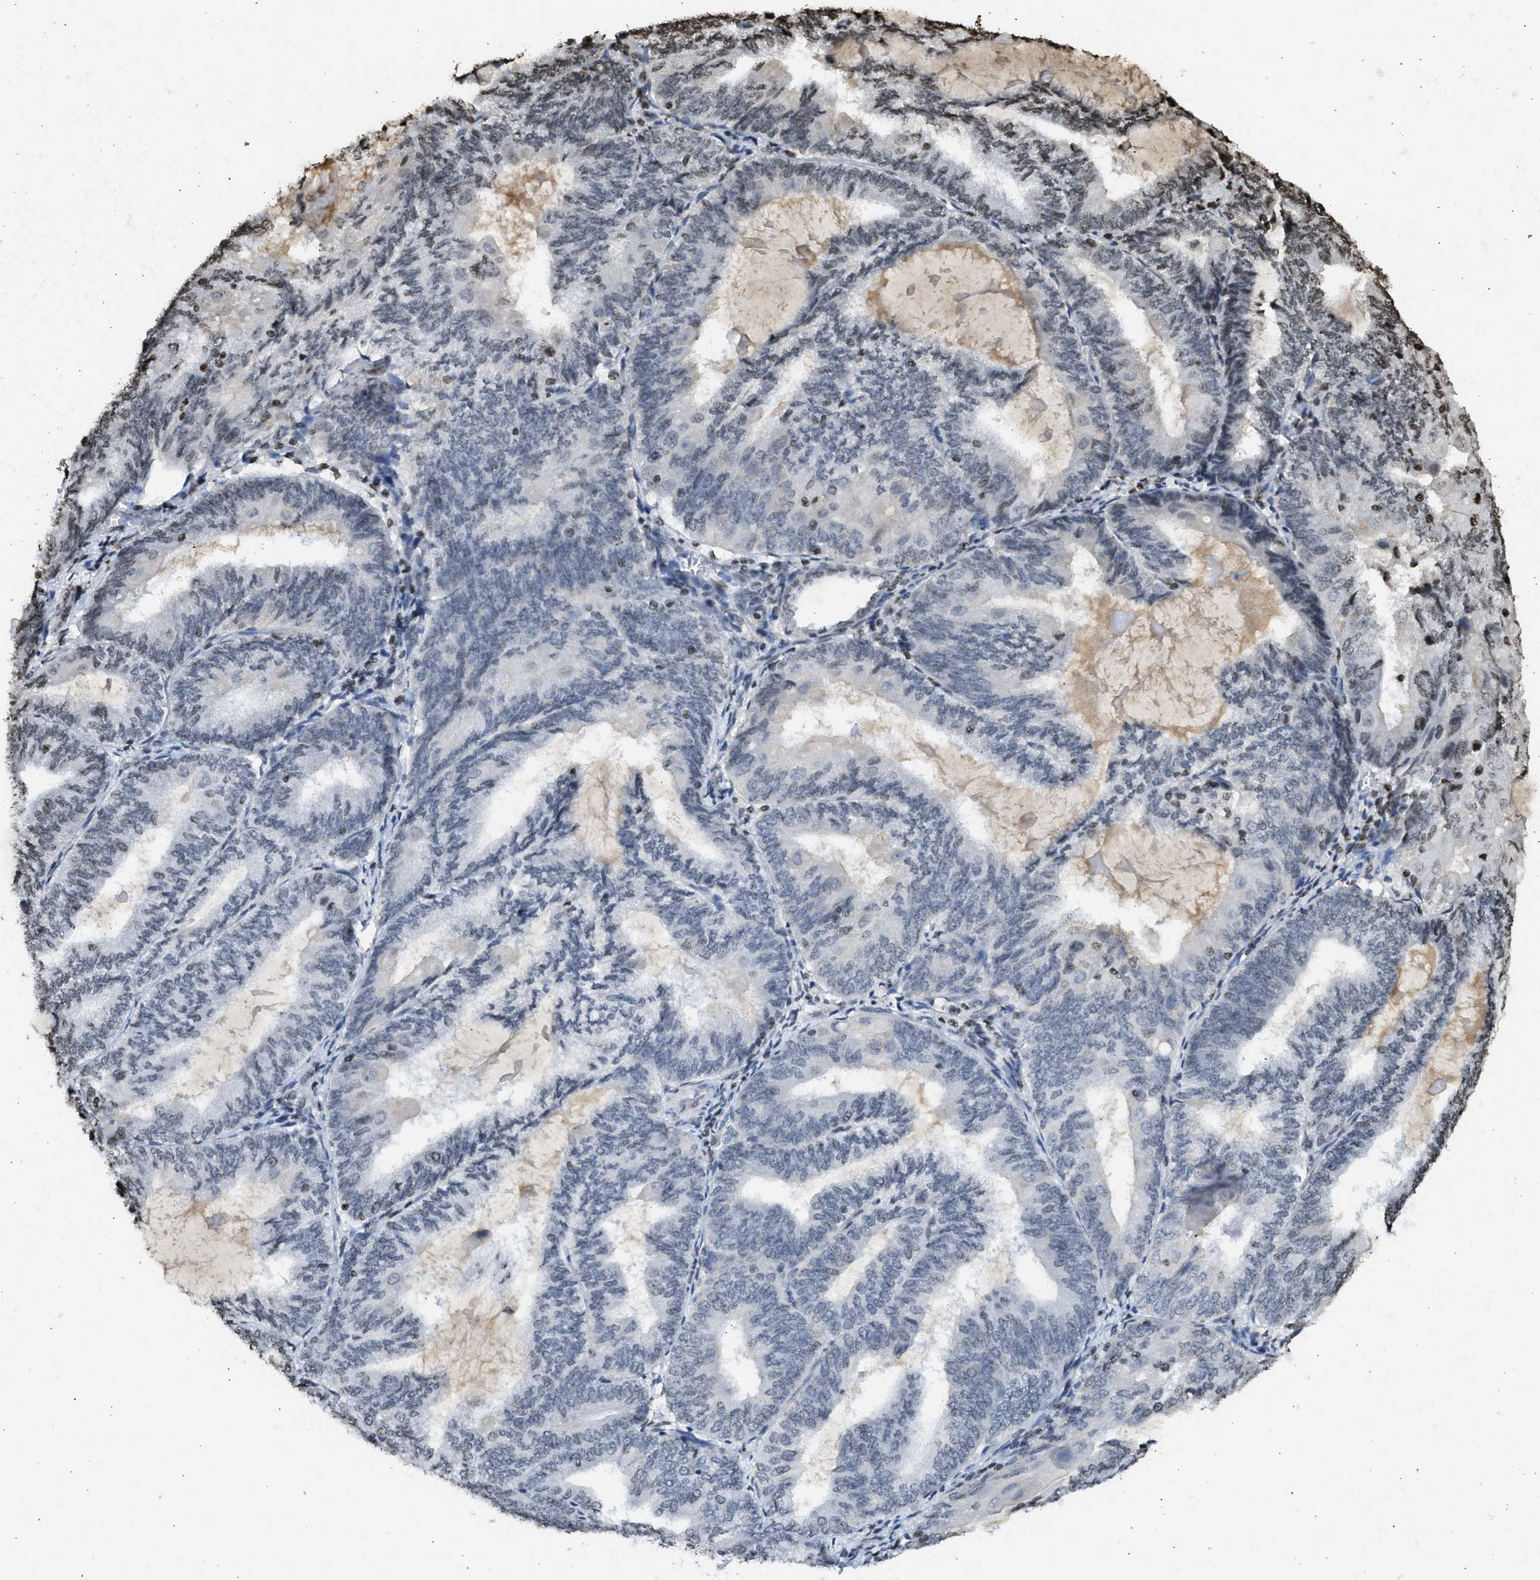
{"staining": {"intensity": "weak", "quantity": "<25%", "location": "nuclear"}, "tissue": "endometrial cancer", "cell_type": "Tumor cells", "image_type": "cancer", "snomed": [{"axis": "morphology", "description": "Adenocarcinoma, NOS"}, {"axis": "topography", "description": "Endometrium"}], "caption": "Immunohistochemical staining of human endometrial adenocarcinoma demonstrates no significant expression in tumor cells.", "gene": "RRAGC", "patient": {"sex": "female", "age": 81}}